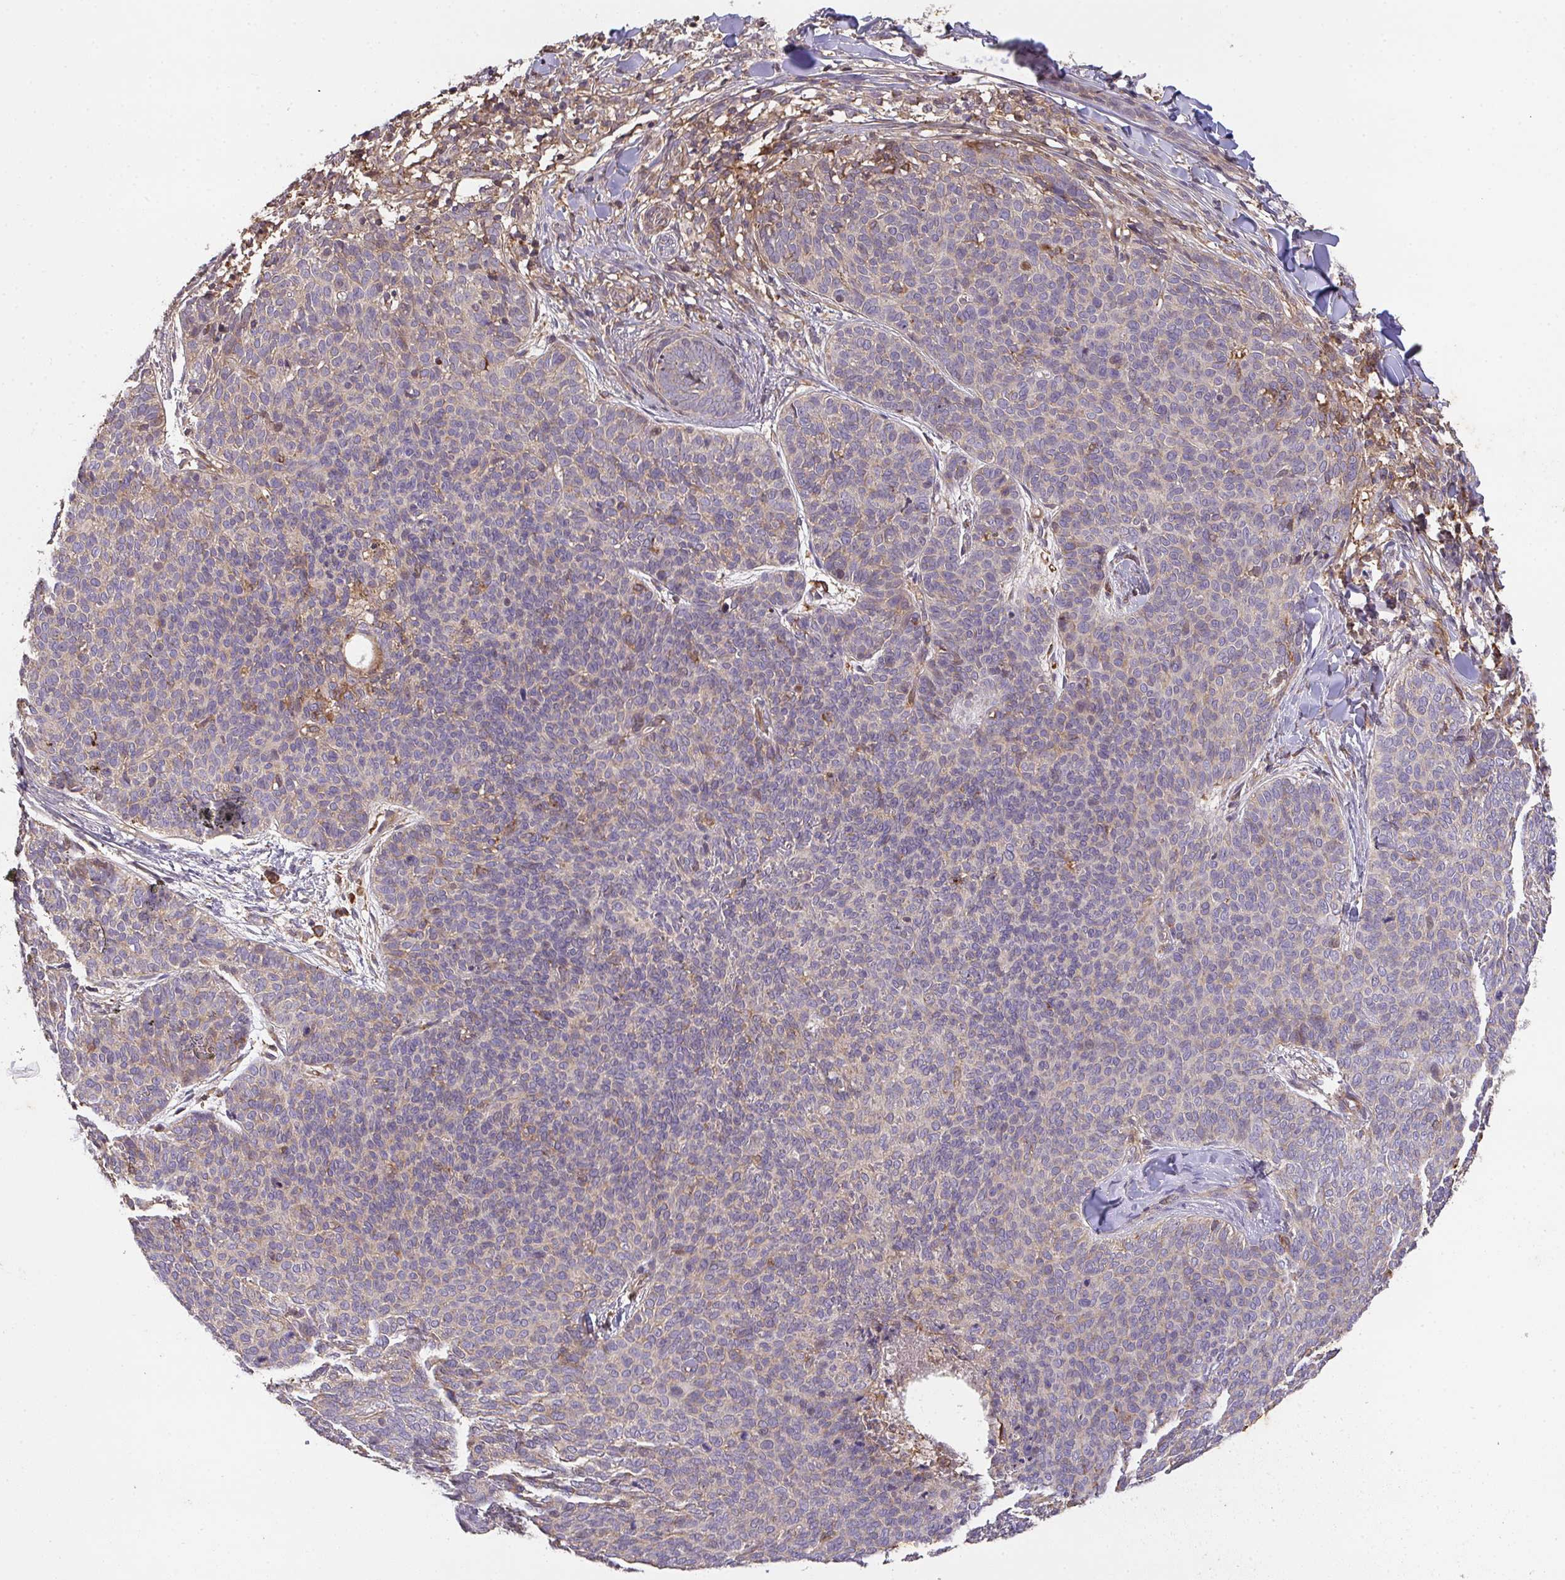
{"staining": {"intensity": "negative", "quantity": "none", "location": "none"}, "tissue": "skin cancer", "cell_type": "Tumor cells", "image_type": "cancer", "snomed": [{"axis": "morphology", "description": "Basal cell carcinoma"}, {"axis": "topography", "description": "Skin"}, {"axis": "topography", "description": "Skin of face"}], "caption": "Immunohistochemistry (IHC) micrograph of skin cancer (basal cell carcinoma) stained for a protein (brown), which shows no expression in tumor cells.", "gene": "TNMD", "patient": {"sex": "male", "age": 56}}